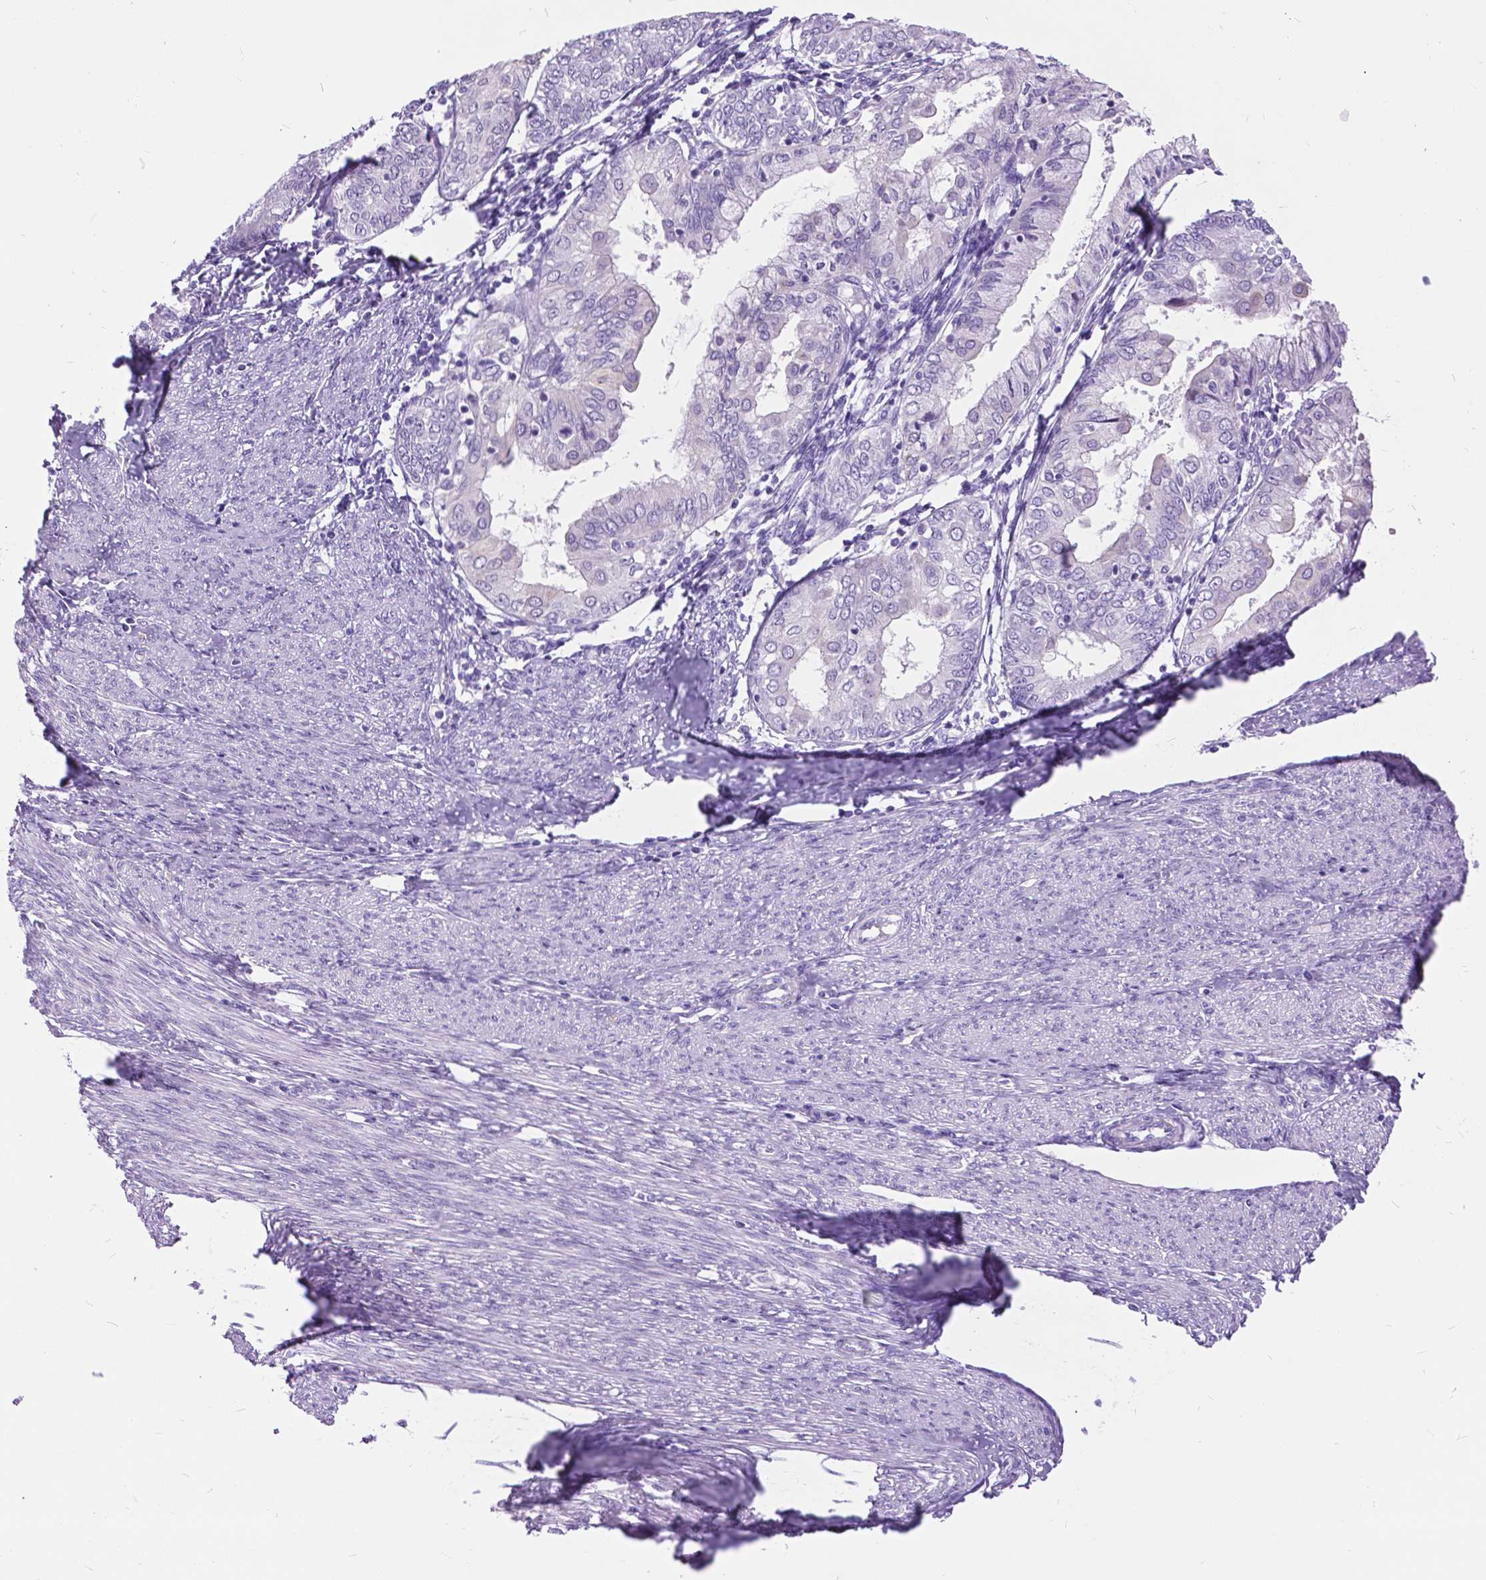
{"staining": {"intensity": "negative", "quantity": "none", "location": "none"}, "tissue": "endometrial cancer", "cell_type": "Tumor cells", "image_type": "cancer", "snomed": [{"axis": "morphology", "description": "Adenocarcinoma, NOS"}, {"axis": "topography", "description": "Endometrium"}], "caption": "Immunohistochemical staining of endometrial cancer exhibits no significant positivity in tumor cells. Brightfield microscopy of immunohistochemistry (IHC) stained with DAB (brown) and hematoxylin (blue), captured at high magnification.", "gene": "BSND", "patient": {"sex": "female", "age": 68}}